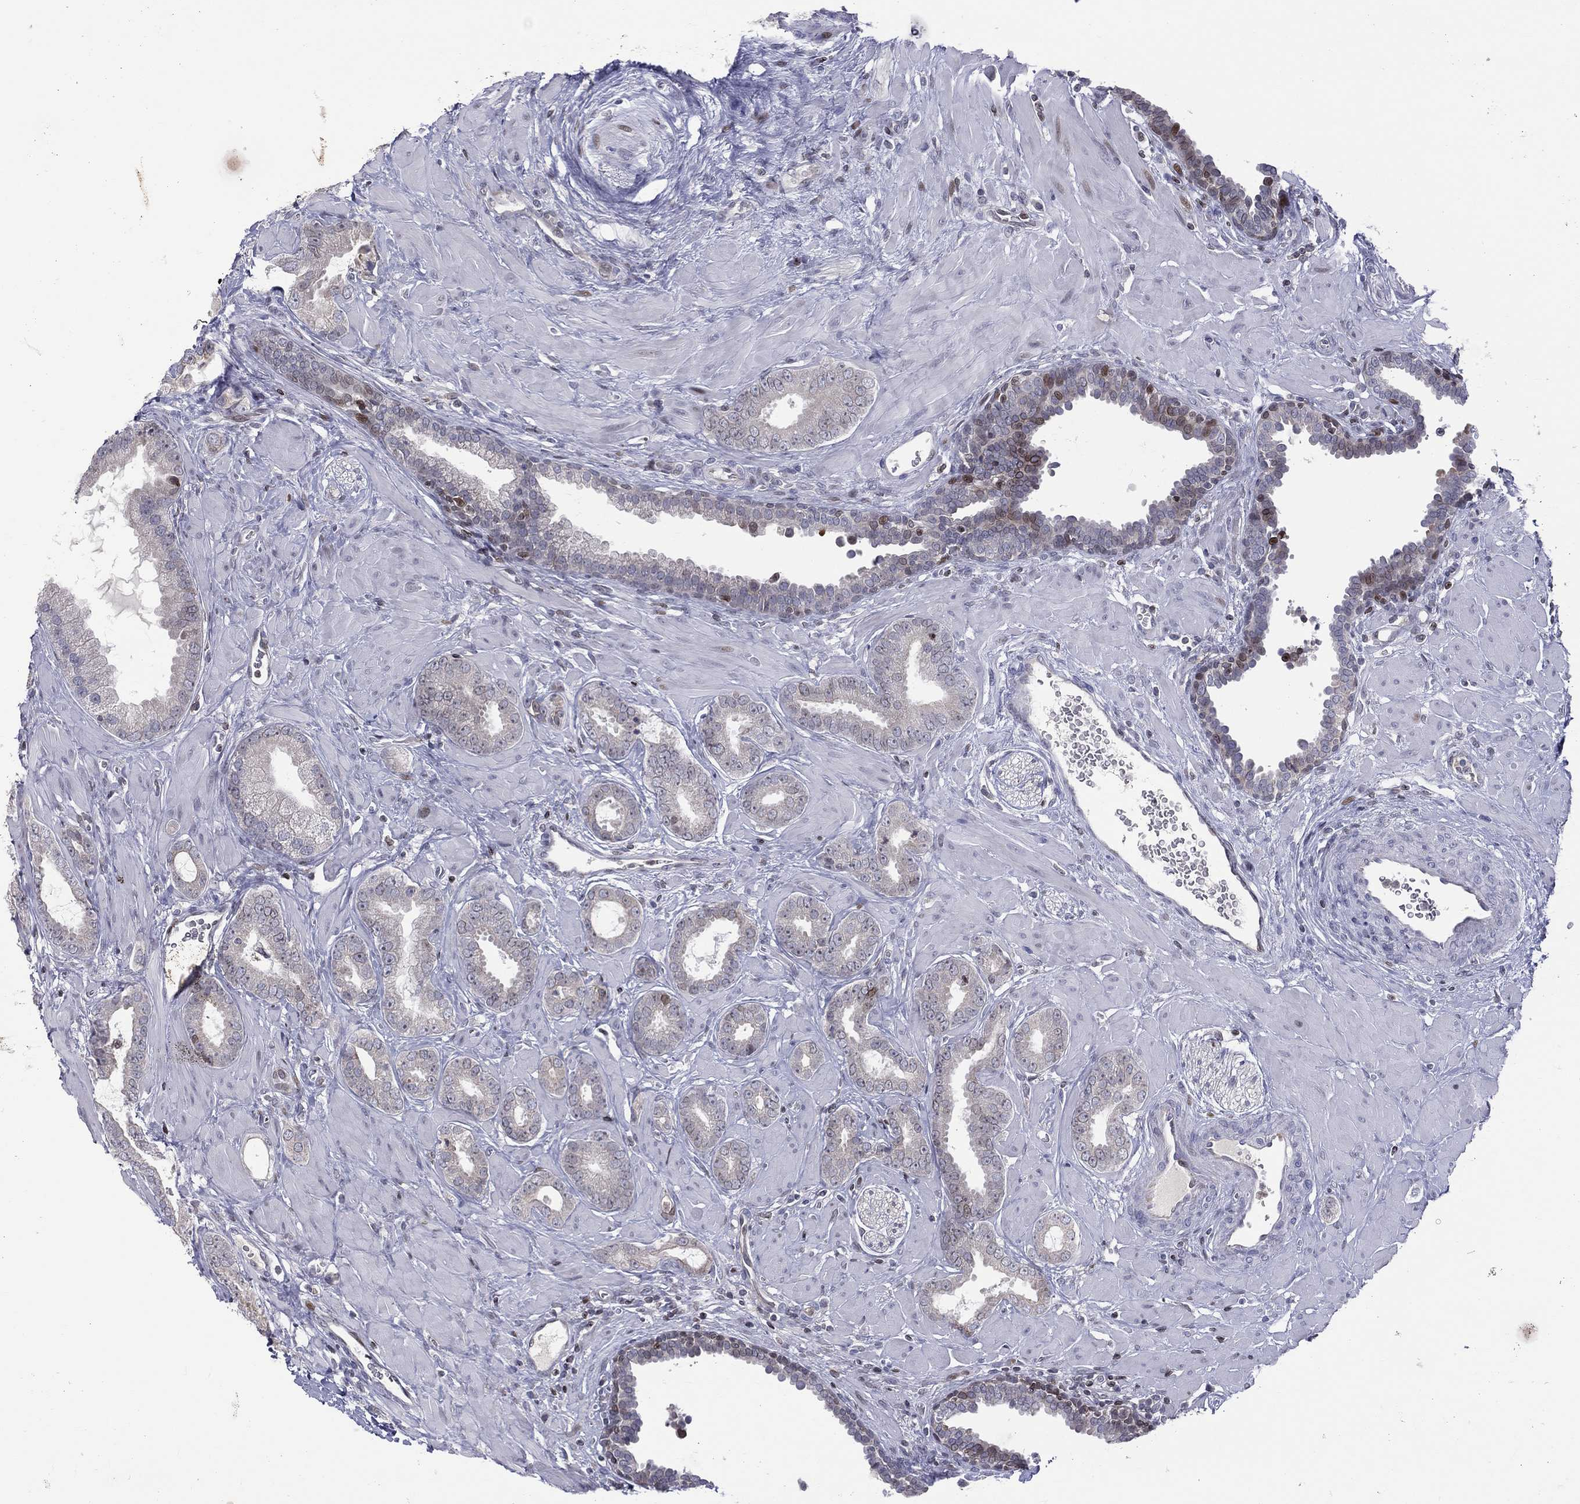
{"staining": {"intensity": "moderate", "quantity": "<25%", "location": "nuclear"}, "tissue": "prostate cancer", "cell_type": "Tumor cells", "image_type": "cancer", "snomed": [{"axis": "morphology", "description": "Adenocarcinoma, Low grade"}, {"axis": "topography", "description": "Prostate"}], "caption": "The histopathology image reveals staining of prostate cancer, revealing moderate nuclear protein expression (brown color) within tumor cells.", "gene": "DBF4B", "patient": {"sex": "male", "age": 68}}